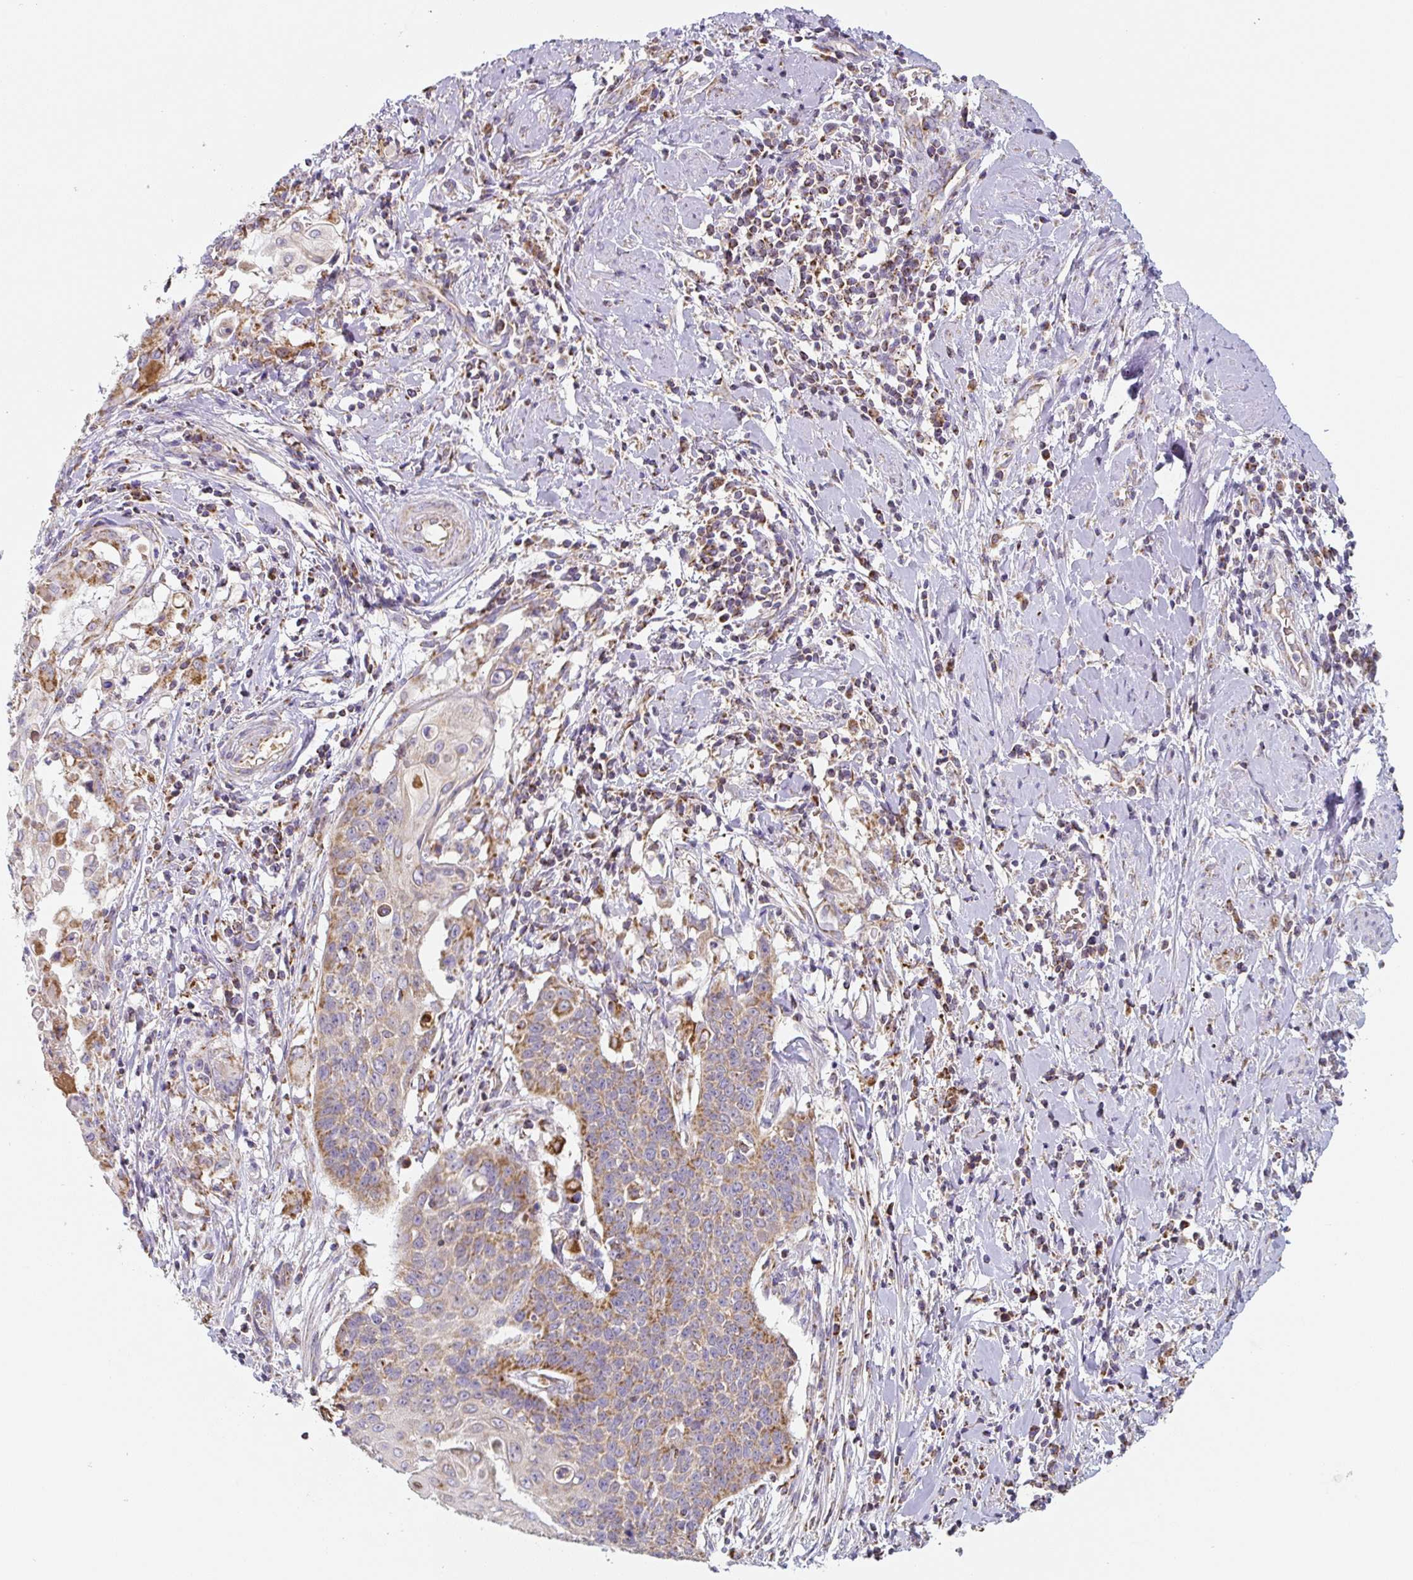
{"staining": {"intensity": "moderate", "quantity": "25%-75%", "location": "cytoplasmic/membranous"}, "tissue": "cervical cancer", "cell_type": "Tumor cells", "image_type": "cancer", "snomed": [{"axis": "morphology", "description": "Squamous cell carcinoma, NOS"}, {"axis": "topography", "description": "Cervix"}], "caption": "An IHC histopathology image of neoplastic tissue is shown. Protein staining in brown labels moderate cytoplasmic/membranous positivity in squamous cell carcinoma (cervical) within tumor cells.", "gene": "MT-CO2", "patient": {"sex": "female", "age": 39}}